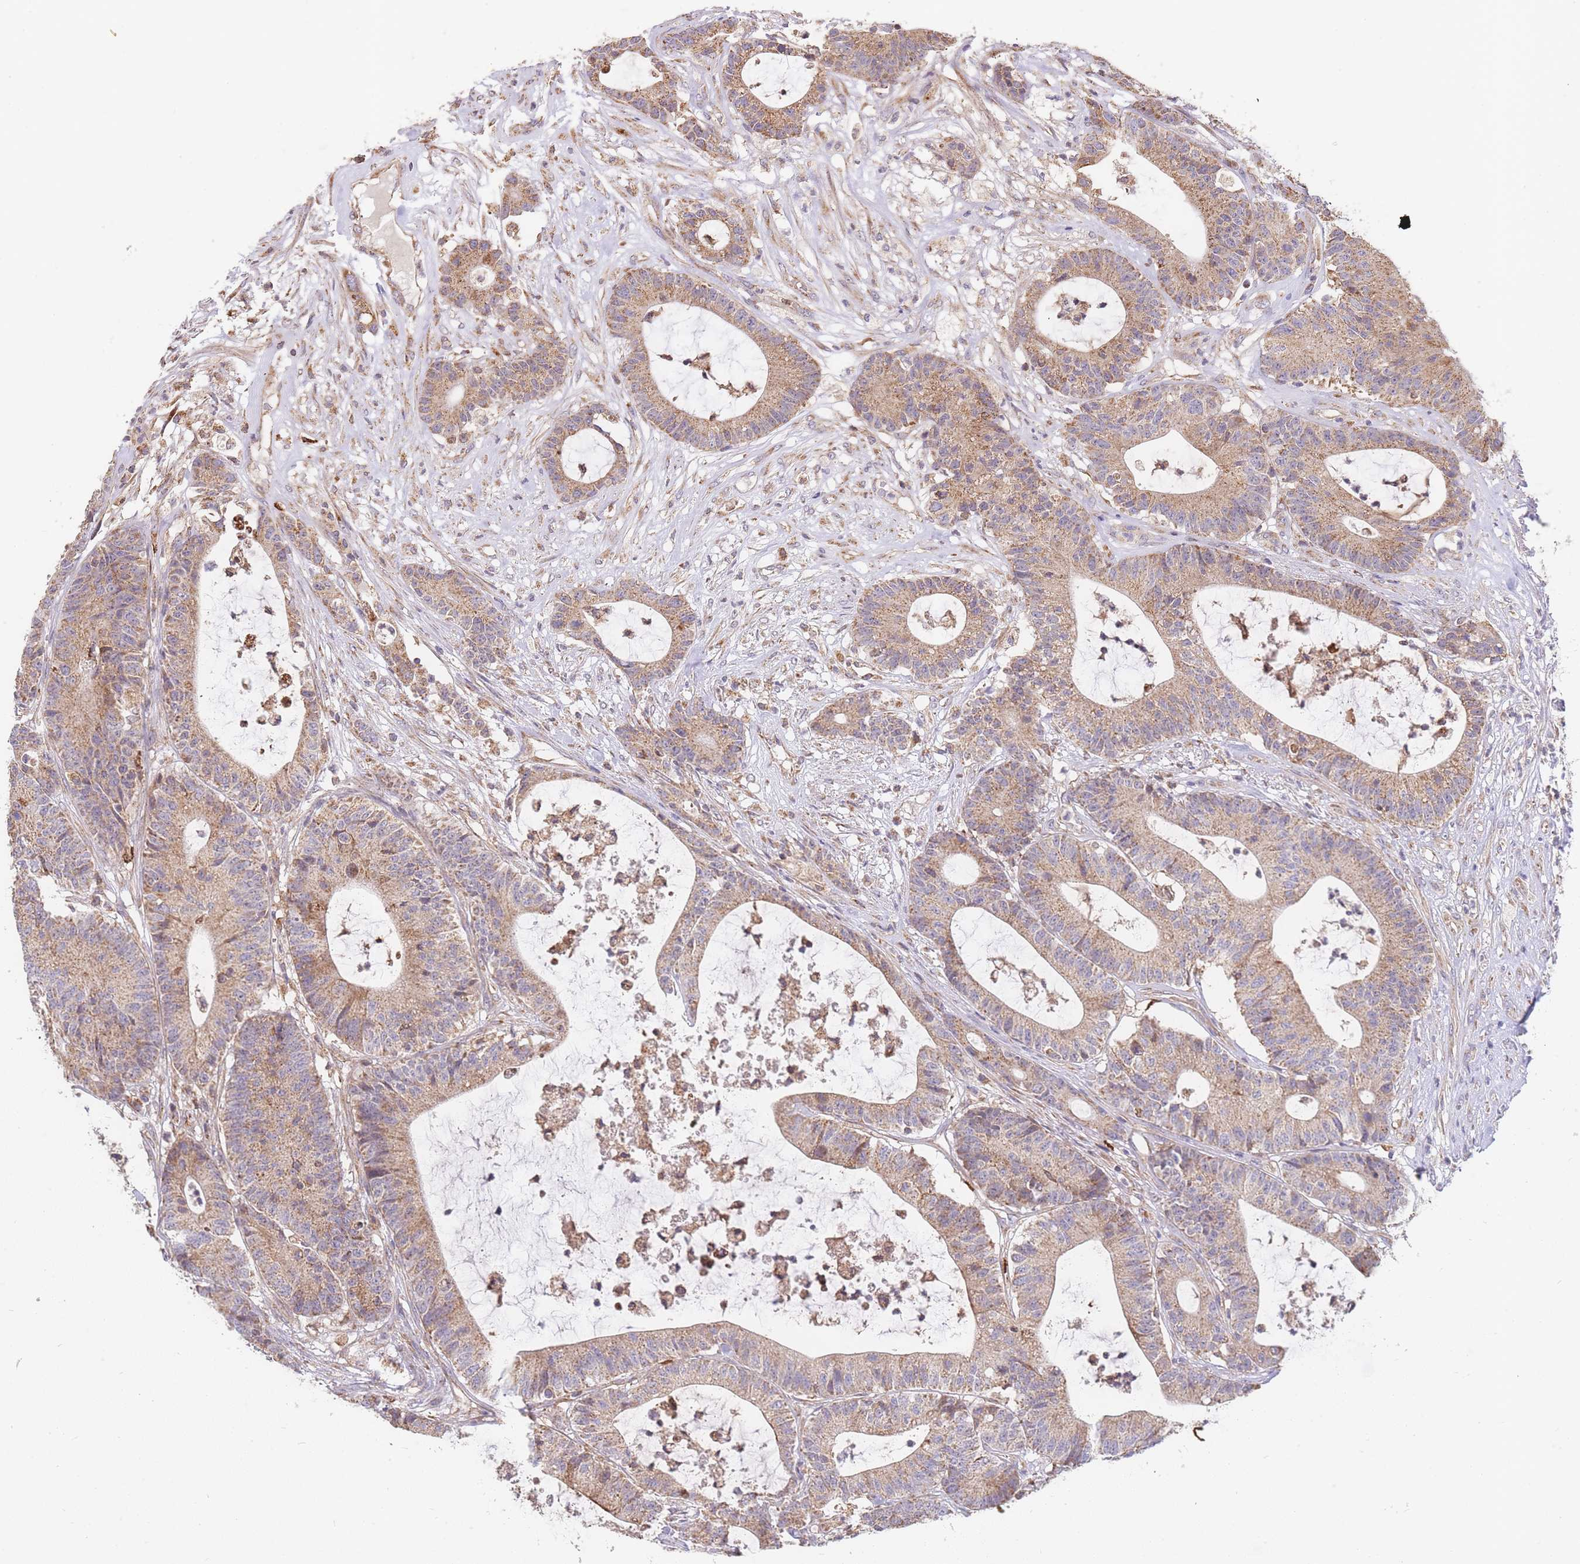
{"staining": {"intensity": "moderate", "quantity": ">75%", "location": "cytoplasmic/membranous"}, "tissue": "colorectal cancer", "cell_type": "Tumor cells", "image_type": "cancer", "snomed": [{"axis": "morphology", "description": "Adenocarcinoma, NOS"}, {"axis": "topography", "description": "Colon"}], "caption": "Colorectal cancer (adenocarcinoma) stained with DAB immunohistochemistry exhibits medium levels of moderate cytoplasmic/membranous expression in about >75% of tumor cells.", "gene": "ADCY9", "patient": {"sex": "female", "age": 84}}